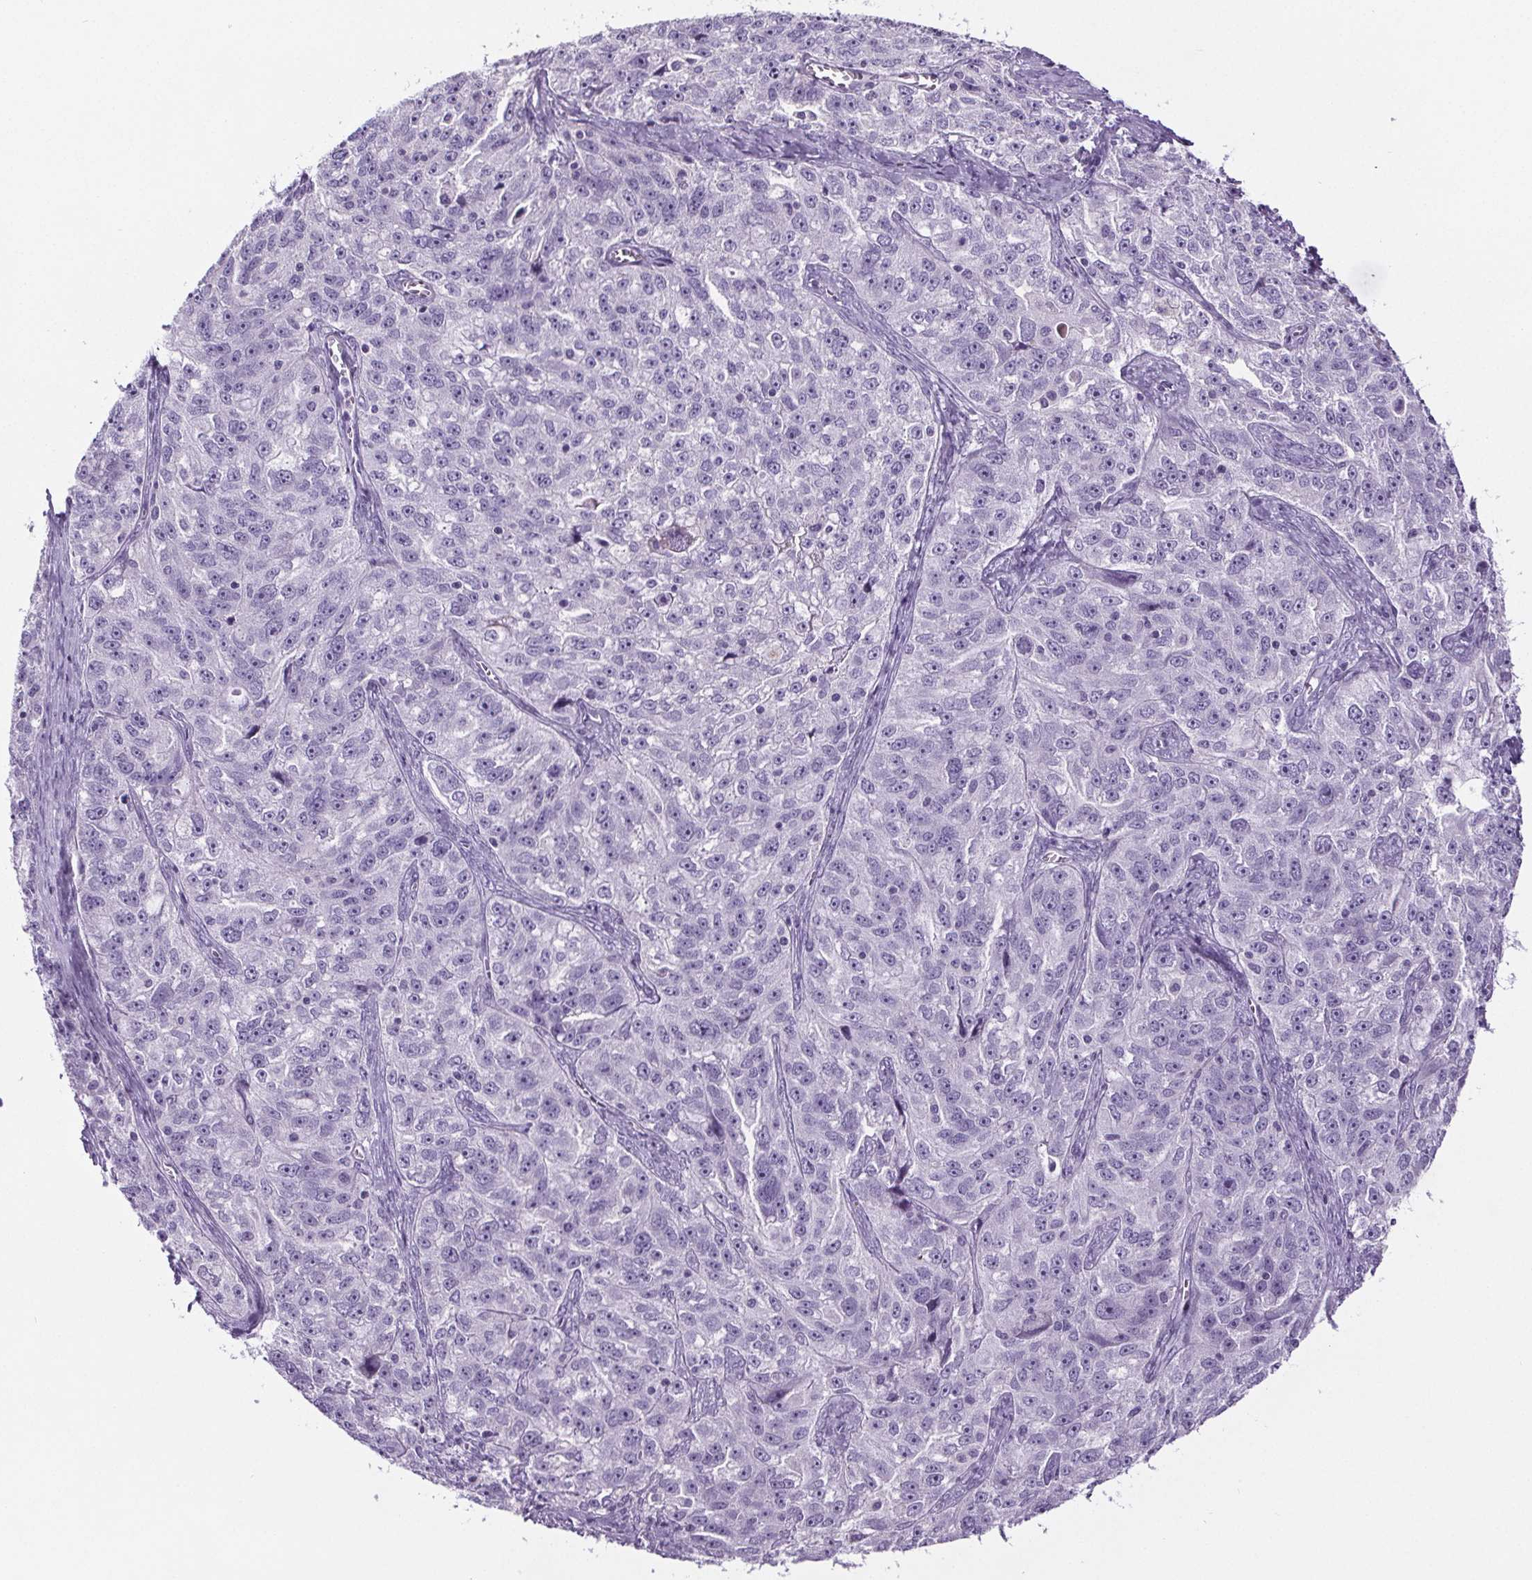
{"staining": {"intensity": "negative", "quantity": "none", "location": "none"}, "tissue": "ovarian cancer", "cell_type": "Tumor cells", "image_type": "cancer", "snomed": [{"axis": "morphology", "description": "Cystadenocarcinoma, serous, NOS"}, {"axis": "topography", "description": "Ovary"}], "caption": "A histopathology image of ovarian cancer (serous cystadenocarcinoma) stained for a protein displays no brown staining in tumor cells.", "gene": "CD5L", "patient": {"sex": "female", "age": 51}}